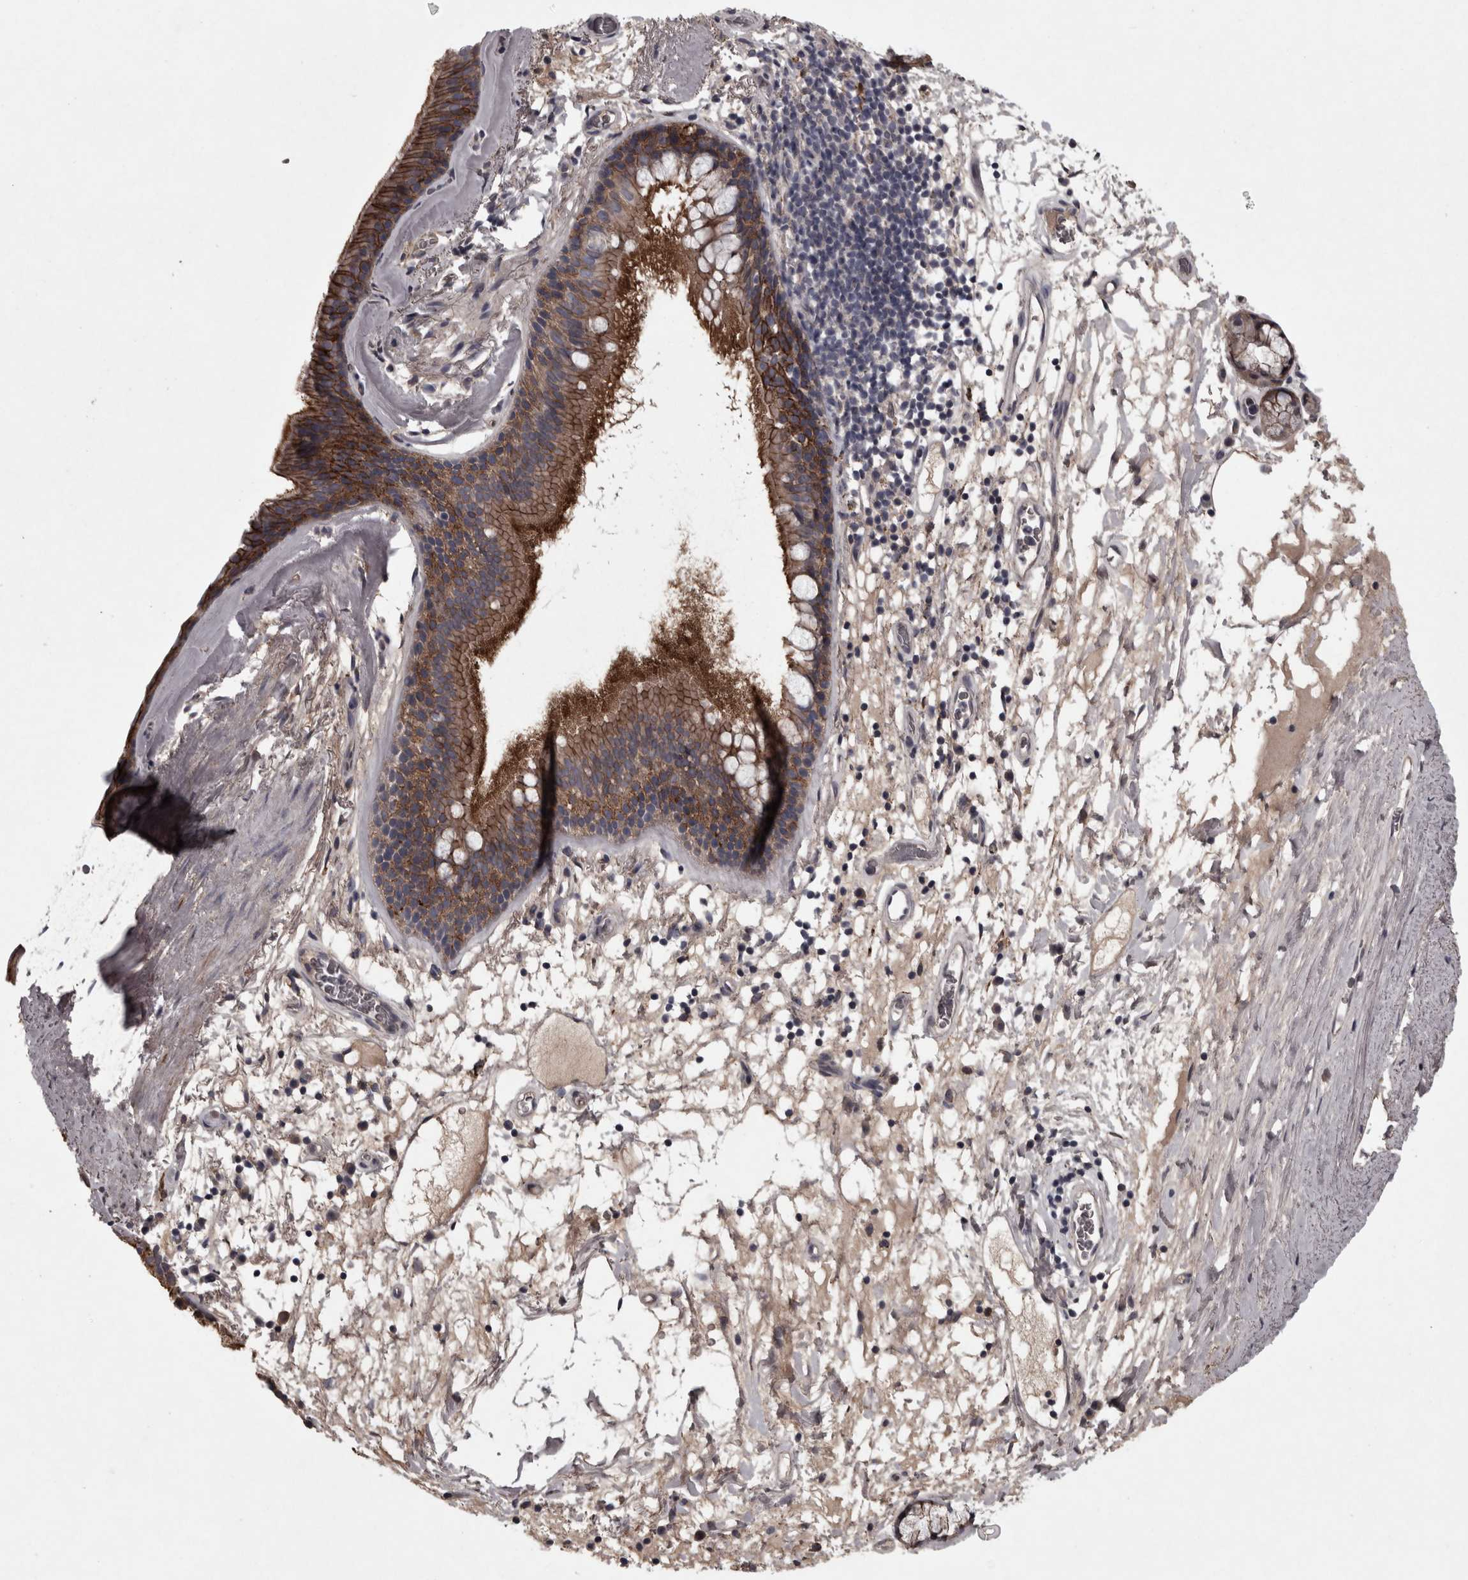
{"staining": {"intensity": "moderate", "quantity": ">75%", "location": "cytoplasmic/membranous"}, "tissue": "bronchus", "cell_type": "Respiratory epithelial cells", "image_type": "normal", "snomed": [{"axis": "morphology", "description": "Normal tissue, NOS"}, {"axis": "topography", "description": "Cartilage tissue"}], "caption": "An immunohistochemistry (IHC) histopathology image of unremarkable tissue is shown. Protein staining in brown labels moderate cytoplasmic/membranous positivity in bronchus within respiratory epithelial cells.", "gene": "PCDH17", "patient": {"sex": "female", "age": 63}}